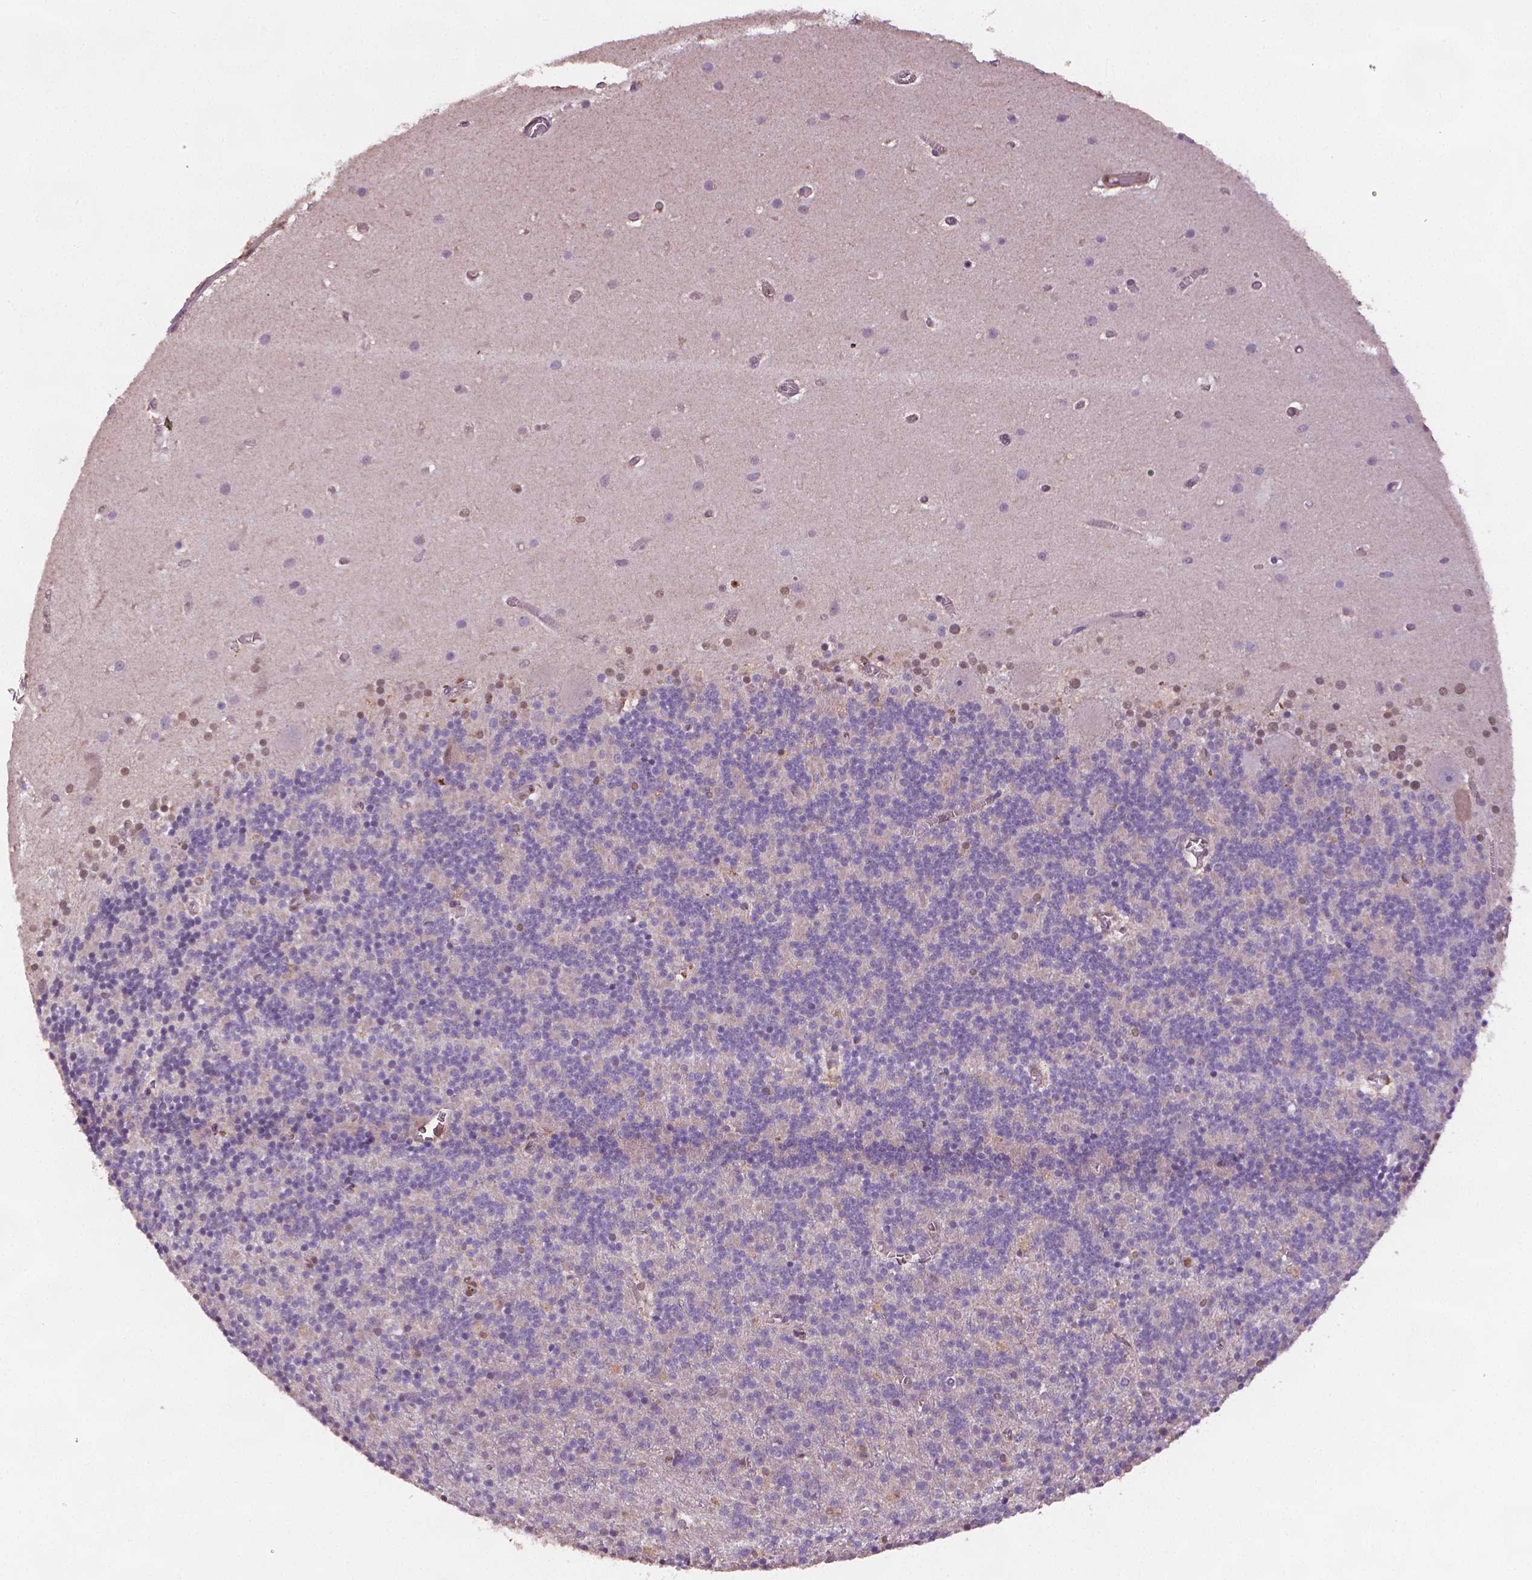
{"staining": {"intensity": "negative", "quantity": "none", "location": "none"}, "tissue": "cerebellum", "cell_type": "Cells in granular layer", "image_type": "normal", "snomed": [{"axis": "morphology", "description": "Normal tissue, NOS"}, {"axis": "topography", "description": "Cerebellum"}], "caption": "DAB immunohistochemical staining of unremarkable cerebellum displays no significant positivity in cells in granular layer.", "gene": "STAT3", "patient": {"sex": "male", "age": 70}}